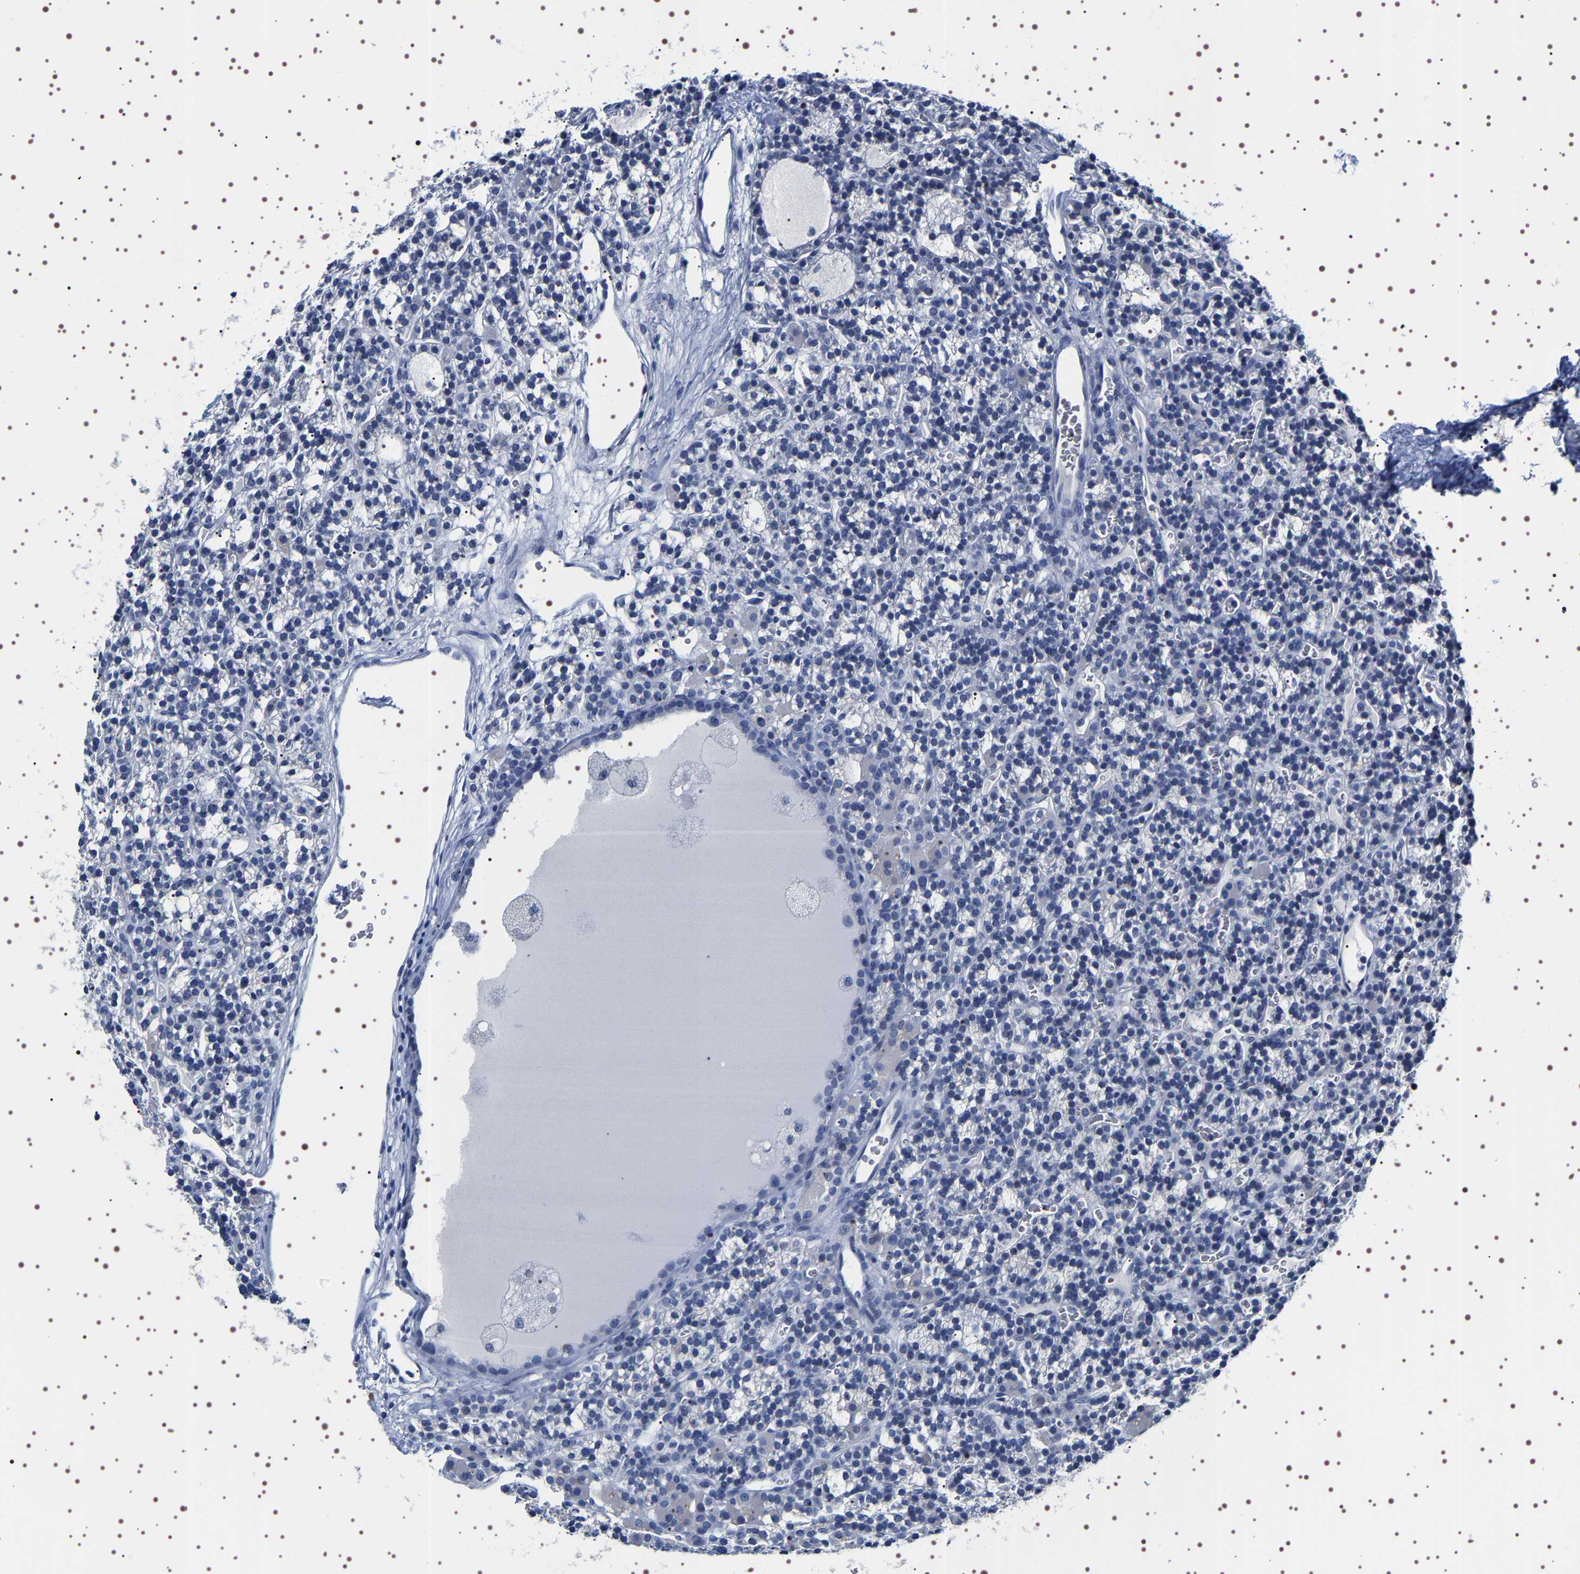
{"staining": {"intensity": "negative", "quantity": "none", "location": "none"}, "tissue": "parathyroid gland", "cell_type": "Glandular cells", "image_type": "normal", "snomed": [{"axis": "morphology", "description": "Normal tissue, NOS"}, {"axis": "morphology", "description": "Adenoma, NOS"}, {"axis": "topography", "description": "Parathyroid gland"}], "caption": "This is an IHC image of normal human parathyroid gland. There is no staining in glandular cells.", "gene": "UBQLN3", "patient": {"sex": "female", "age": 58}}